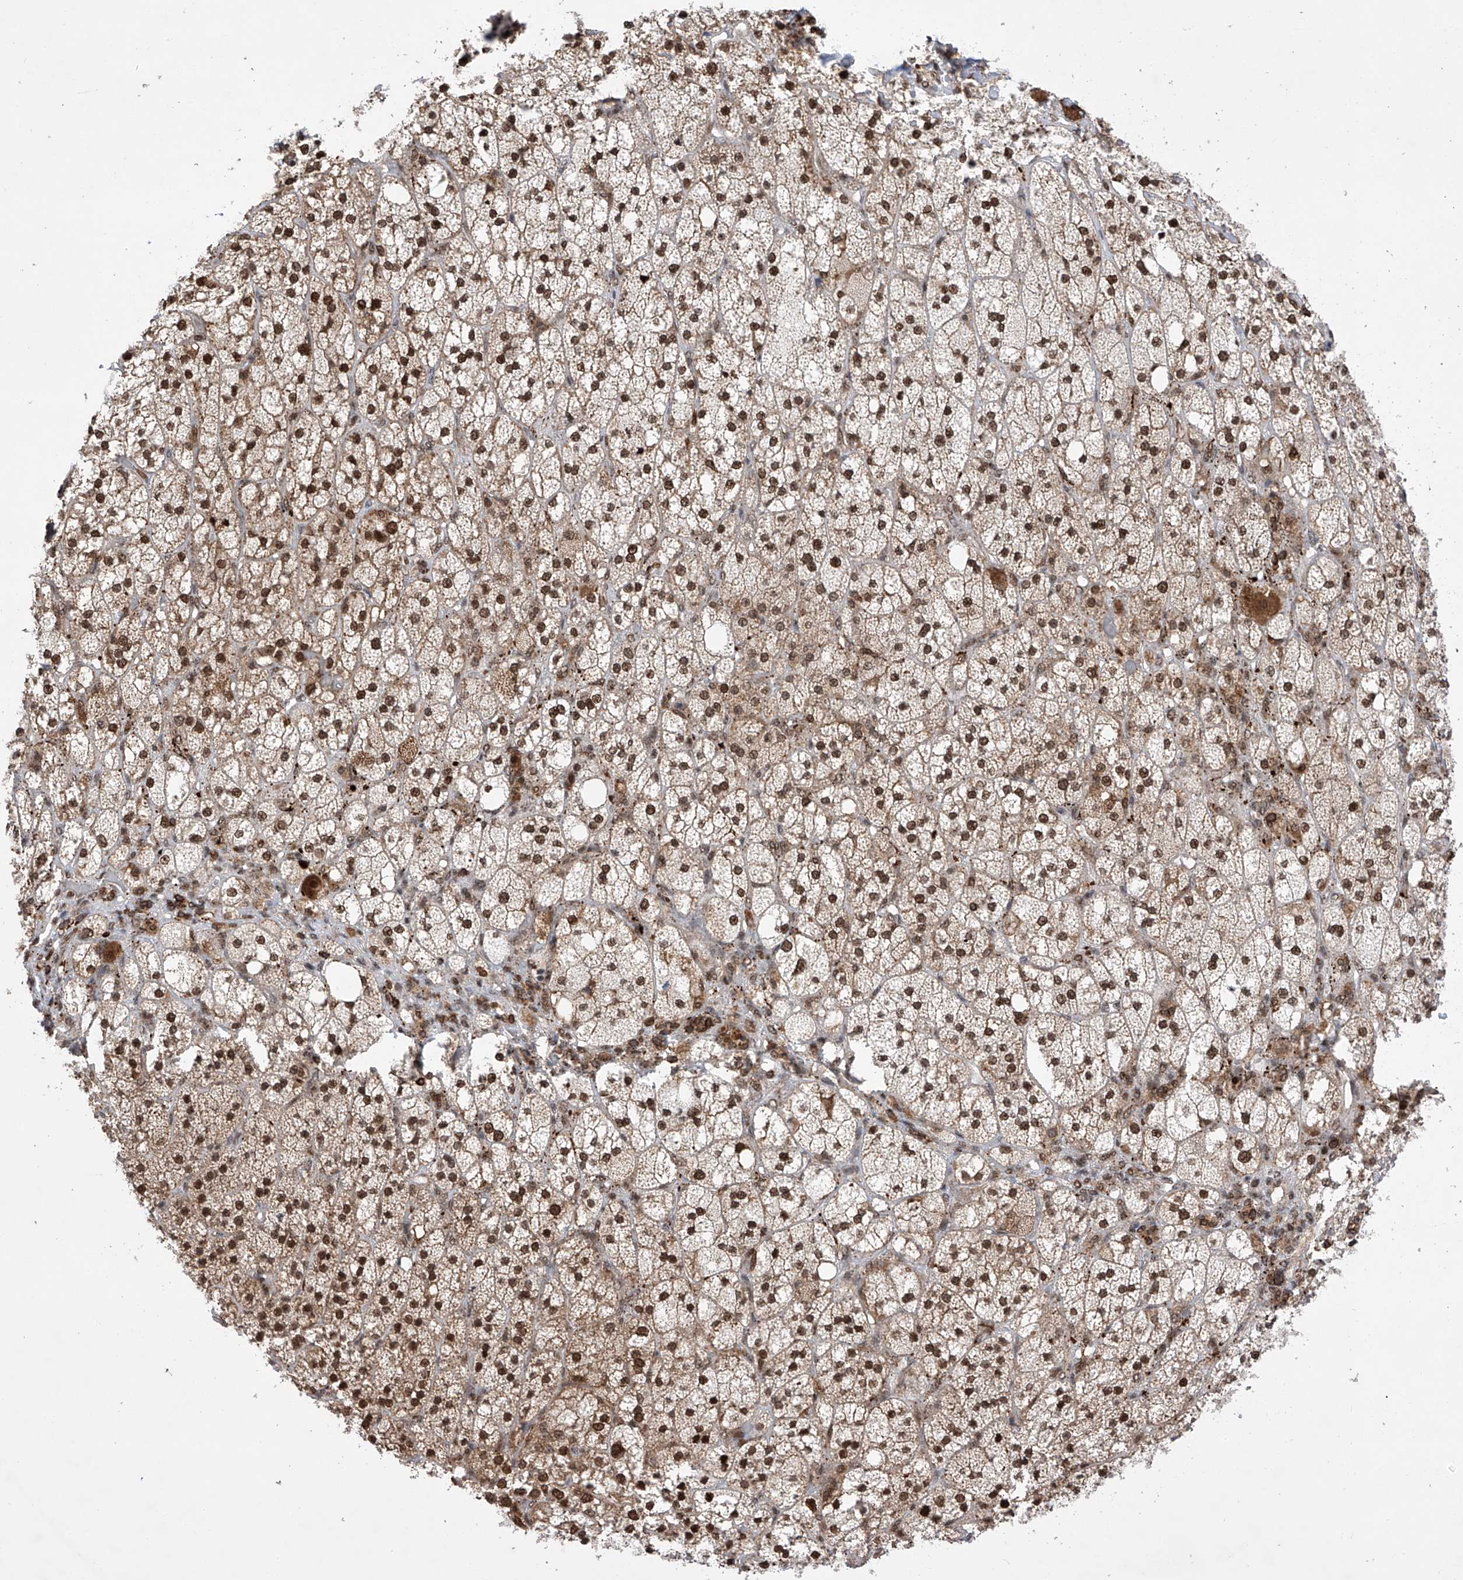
{"staining": {"intensity": "strong", "quantity": ">75%", "location": "cytoplasmic/membranous,nuclear"}, "tissue": "adrenal gland", "cell_type": "Glandular cells", "image_type": "normal", "snomed": [{"axis": "morphology", "description": "Normal tissue, NOS"}, {"axis": "topography", "description": "Adrenal gland"}], "caption": "Immunohistochemical staining of benign human adrenal gland shows strong cytoplasmic/membranous,nuclear protein staining in approximately >75% of glandular cells. The staining is performed using DAB (3,3'-diaminobenzidine) brown chromogen to label protein expression. The nuclei are counter-stained blue using hematoxylin.", "gene": "ZNF280D", "patient": {"sex": "male", "age": 61}}